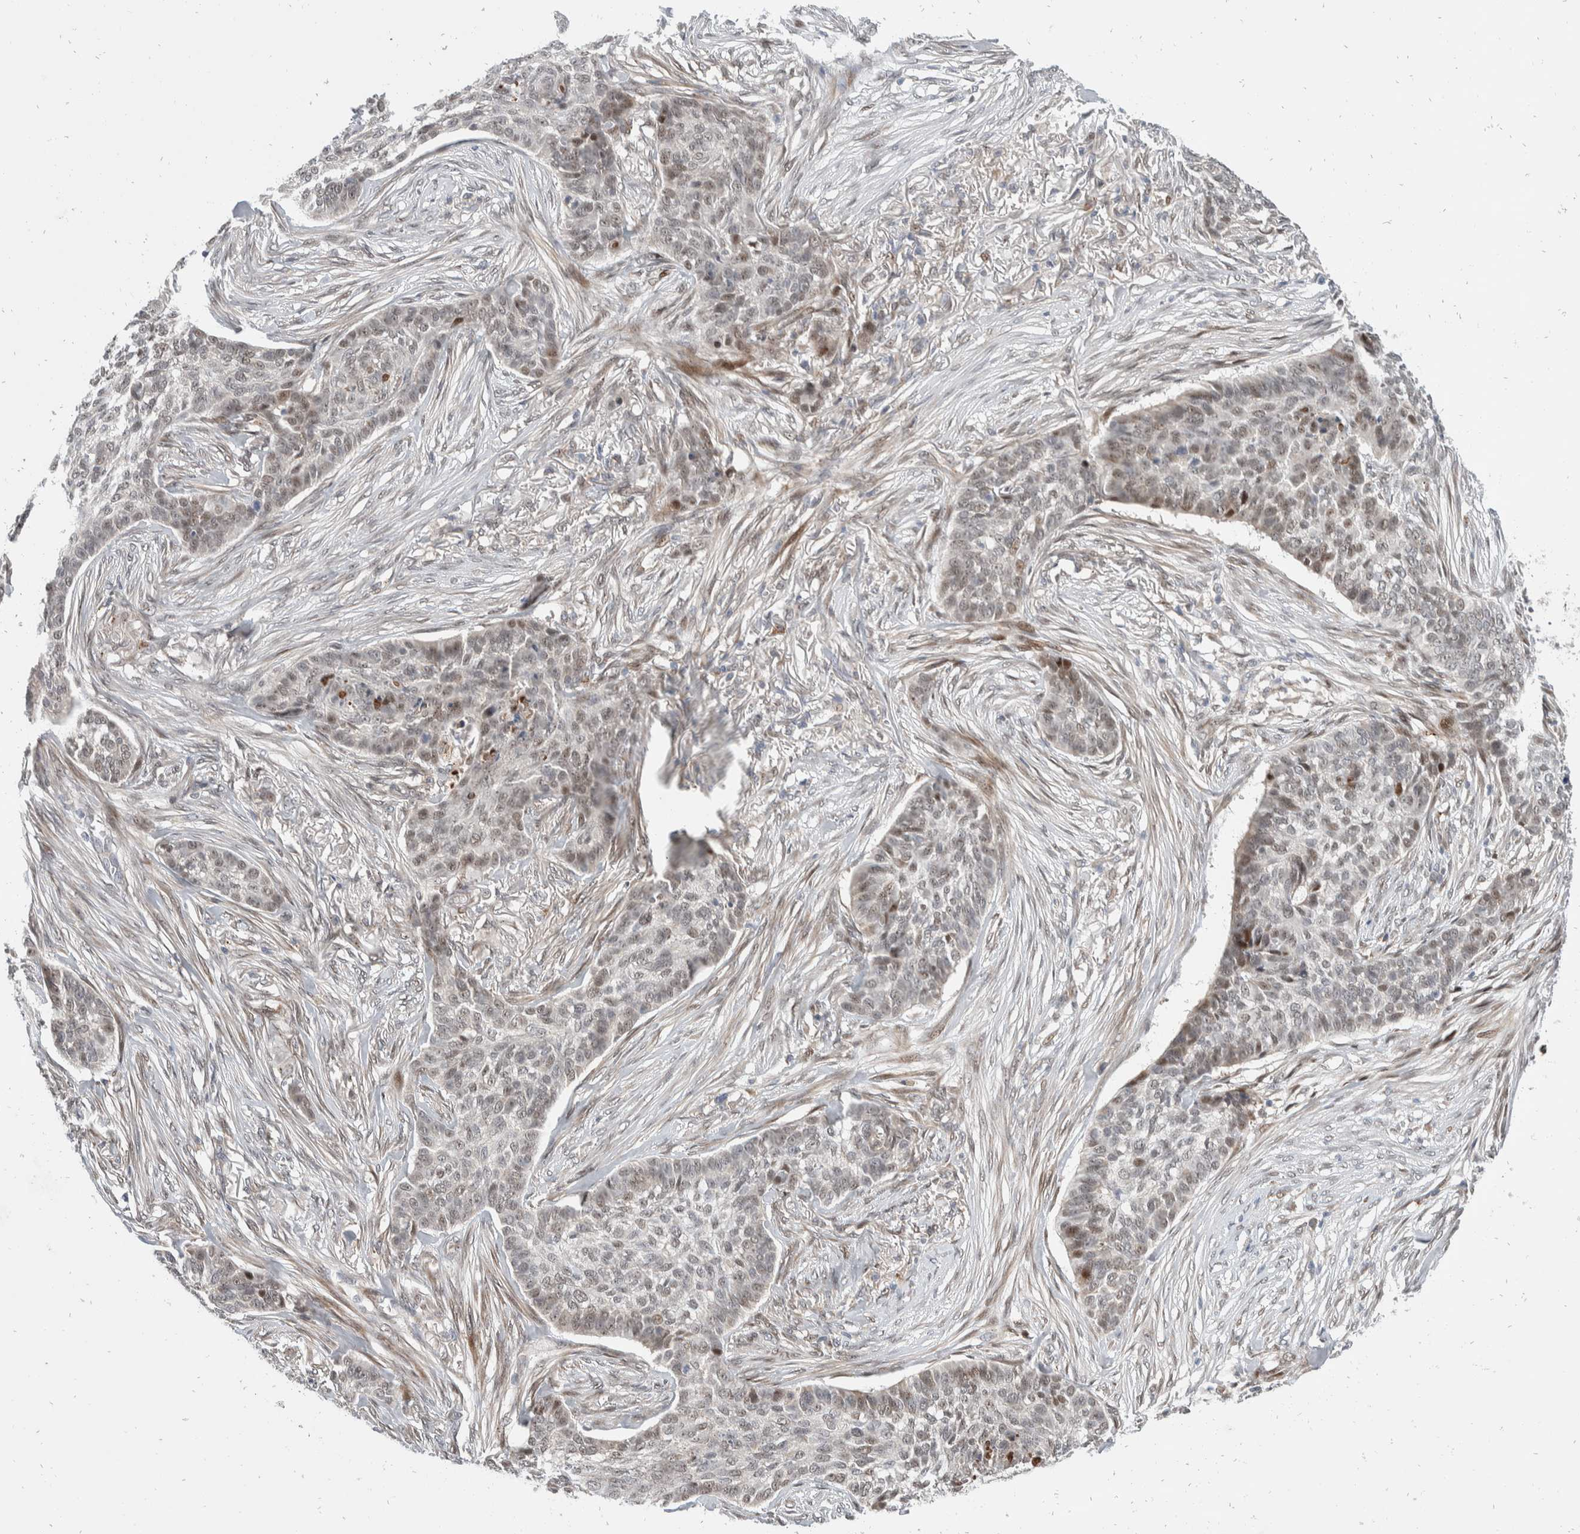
{"staining": {"intensity": "weak", "quantity": "25%-75%", "location": "nuclear"}, "tissue": "skin cancer", "cell_type": "Tumor cells", "image_type": "cancer", "snomed": [{"axis": "morphology", "description": "Basal cell carcinoma"}, {"axis": "topography", "description": "Skin"}], "caption": "Skin cancer (basal cell carcinoma) stained with a protein marker exhibits weak staining in tumor cells.", "gene": "ZNF703", "patient": {"sex": "male", "age": 85}}